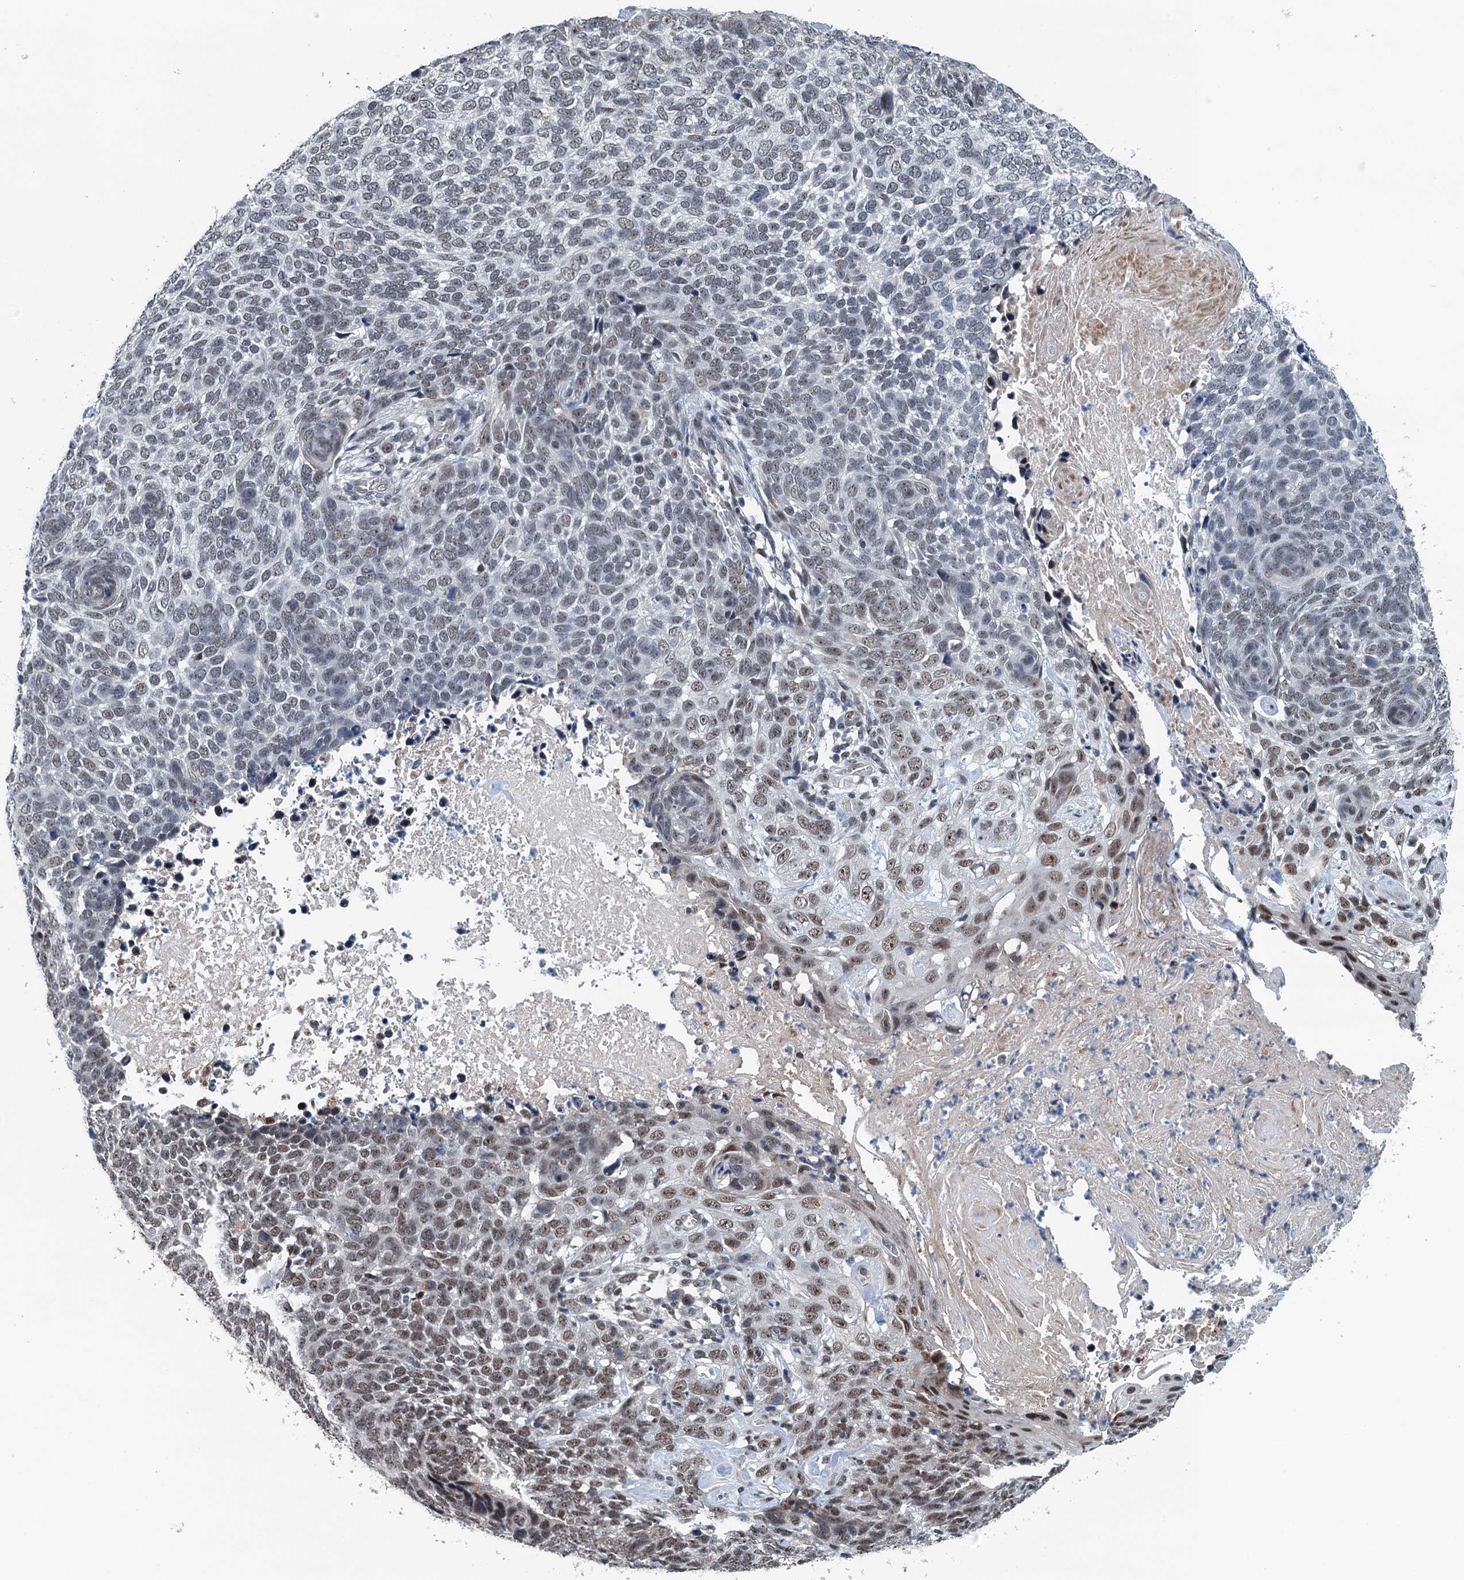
{"staining": {"intensity": "weak", "quantity": ">75%", "location": "nuclear"}, "tissue": "skin cancer", "cell_type": "Tumor cells", "image_type": "cancer", "snomed": [{"axis": "morphology", "description": "Basal cell carcinoma"}, {"axis": "topography", "description": "Skin"}], "caption": "Immunohistochemistry of human skin cancer displays low levels of weak nuclear expression in about >75% of tumor cells.", "gene": "MTA3", "patient": {"sex": "female", "age": 64}}